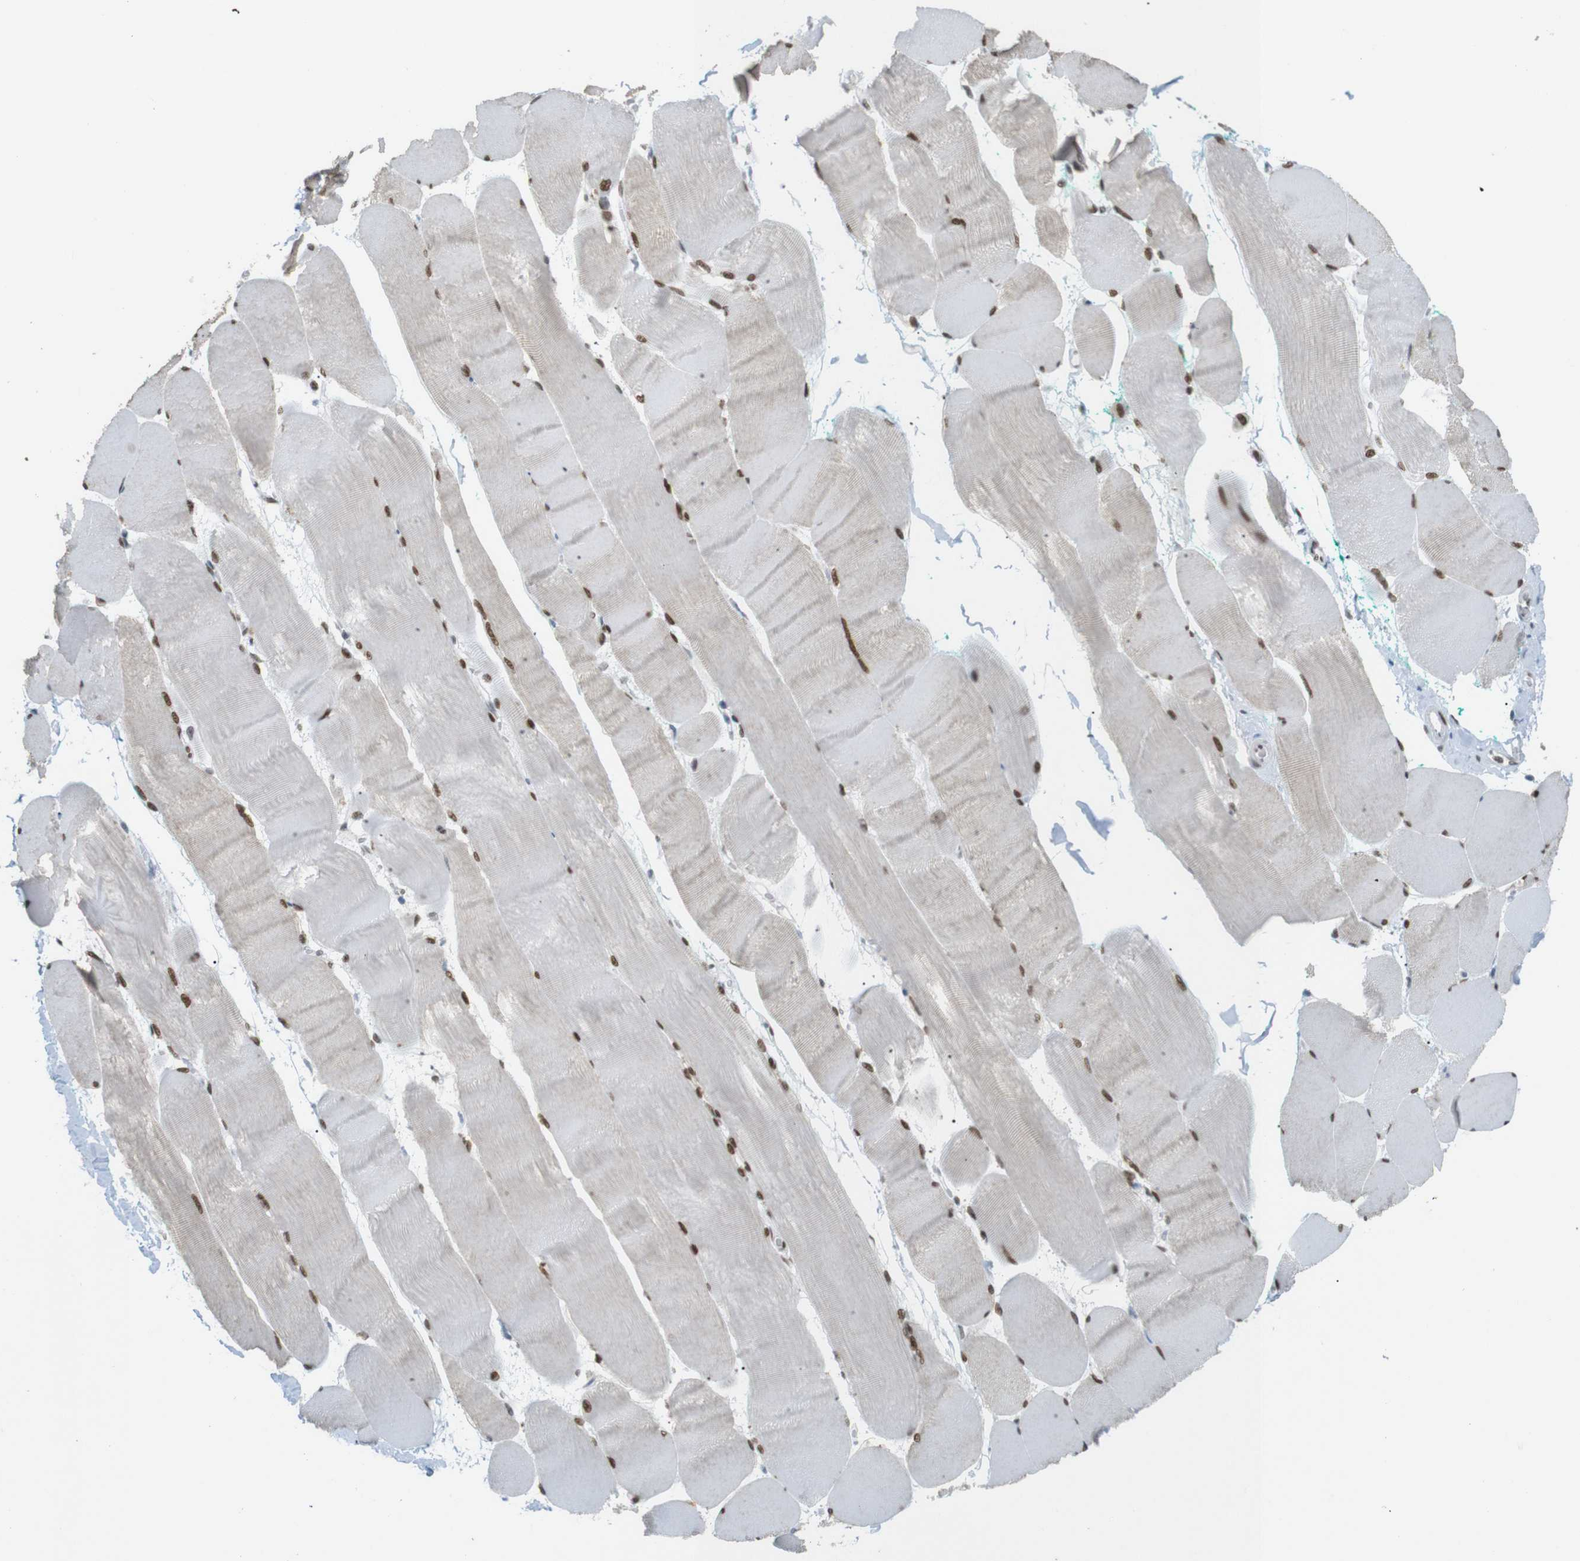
{"staining": {"intensity": "moderate", "quantity": ">75%", "location": "nuclear"}, "tissue": "skeletal muscle", "cell_type": "Myocytes", "image_type": "normal", "snomed": [{"axis": "morphology", "description": "Normal tissue, NOS"}, {"axis": "morphology", "description": "Squamous cell carcinoma, NOS"}, {"axis": "topography", "description": "Skeletal muscle"}], "caption": "Immunohistochemistry (DAB (3,3'-diaminobenzidine)) staining of normal skeletal muscle exhibits moderate nuclear protein expression in about >75% of myocytes.", "gene": "RIOX2", "patient": {"sex": "male", "age": 51}}